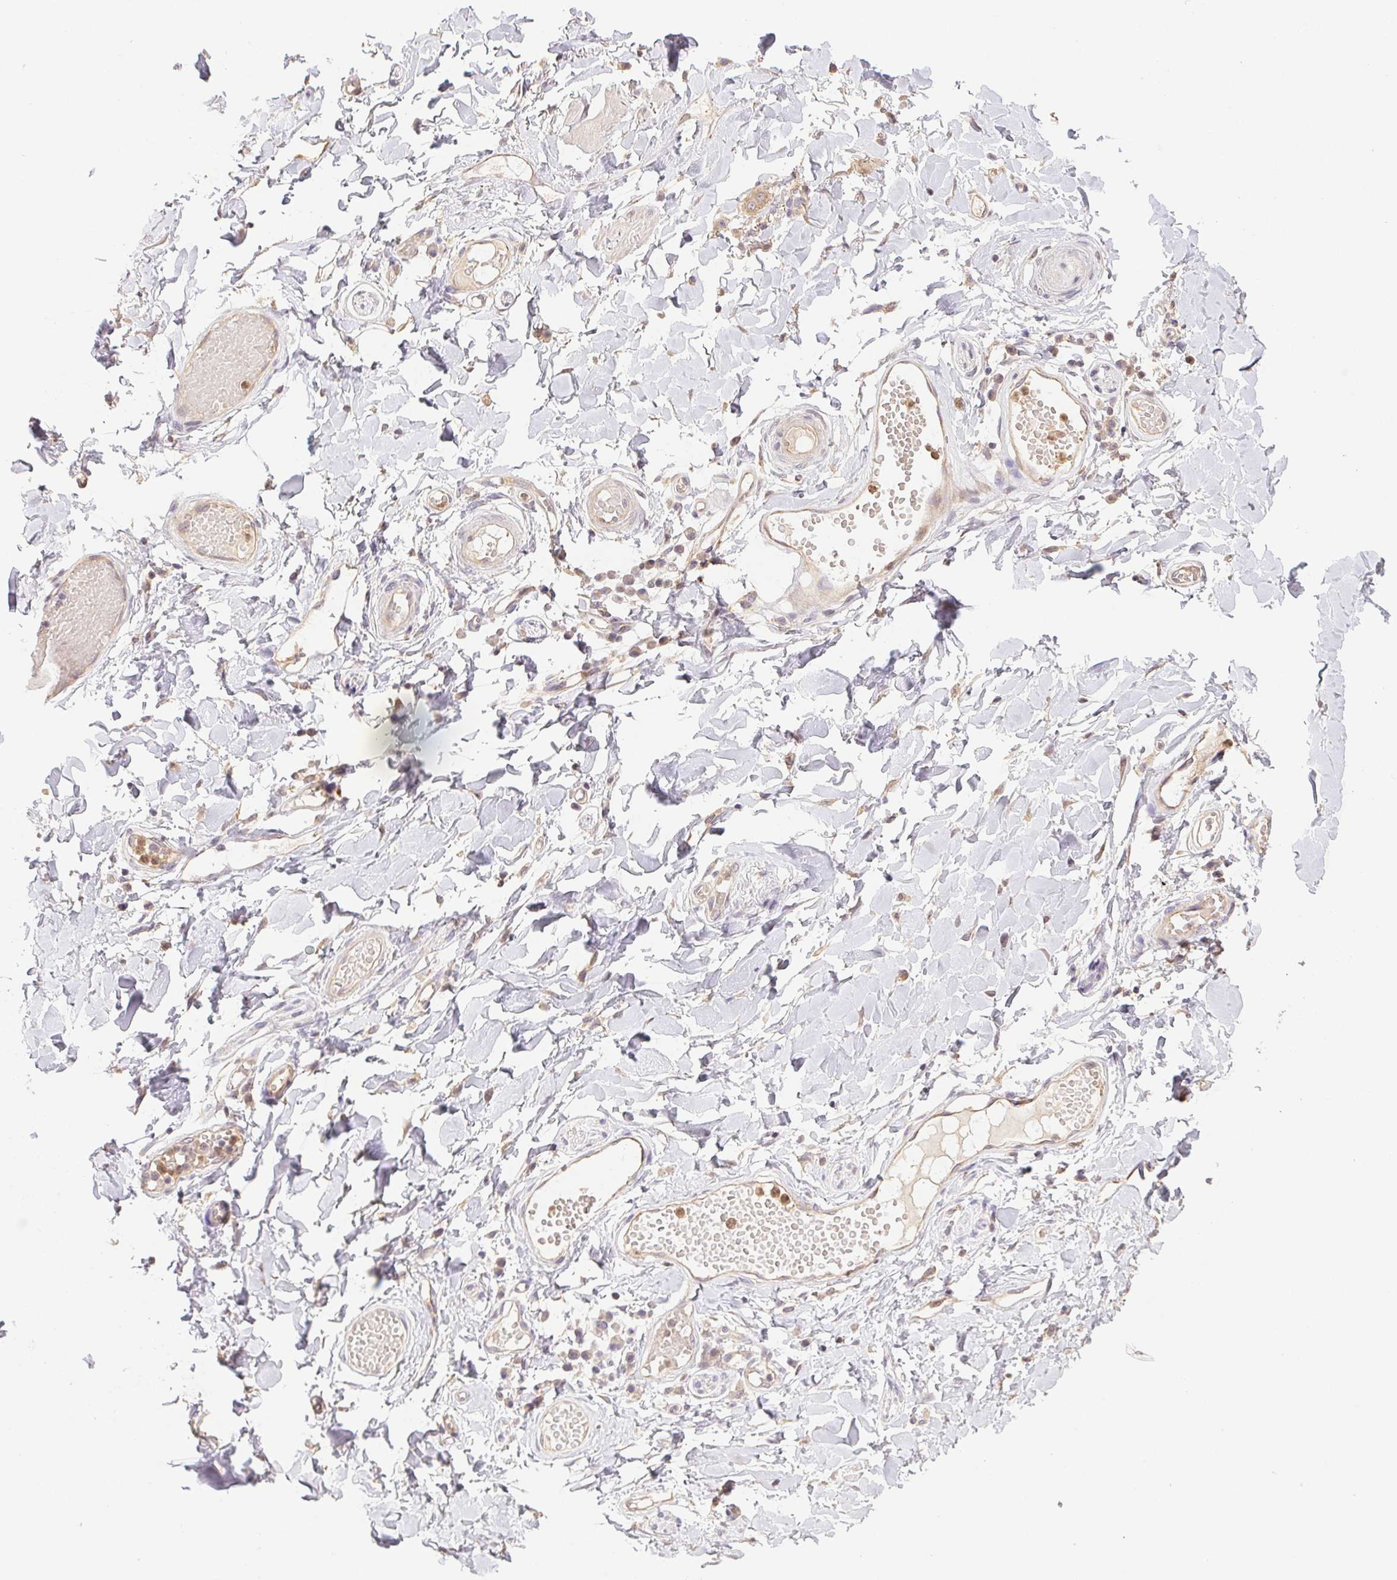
{"staining": {"intensity": "weak", "quantity": "<25%", "location": "cytoplasmic/membranous"}, "tissue": "adipose tissue", "cell_type": "Adipocytes", "image_type": "normal", "snomed": [{"axis": "morphology", "description": "Normal tissue, NOS"}, {"axis": "topography", "description": "Anal"}, {"axis": "topography", "description": "Peripheral nerve tissue"}], "caption": "IHC of benign adipose tissue shows no expression in adipocytes.", "gene": "RAB11A", "patient": {"sex": "male", "age": 78}}